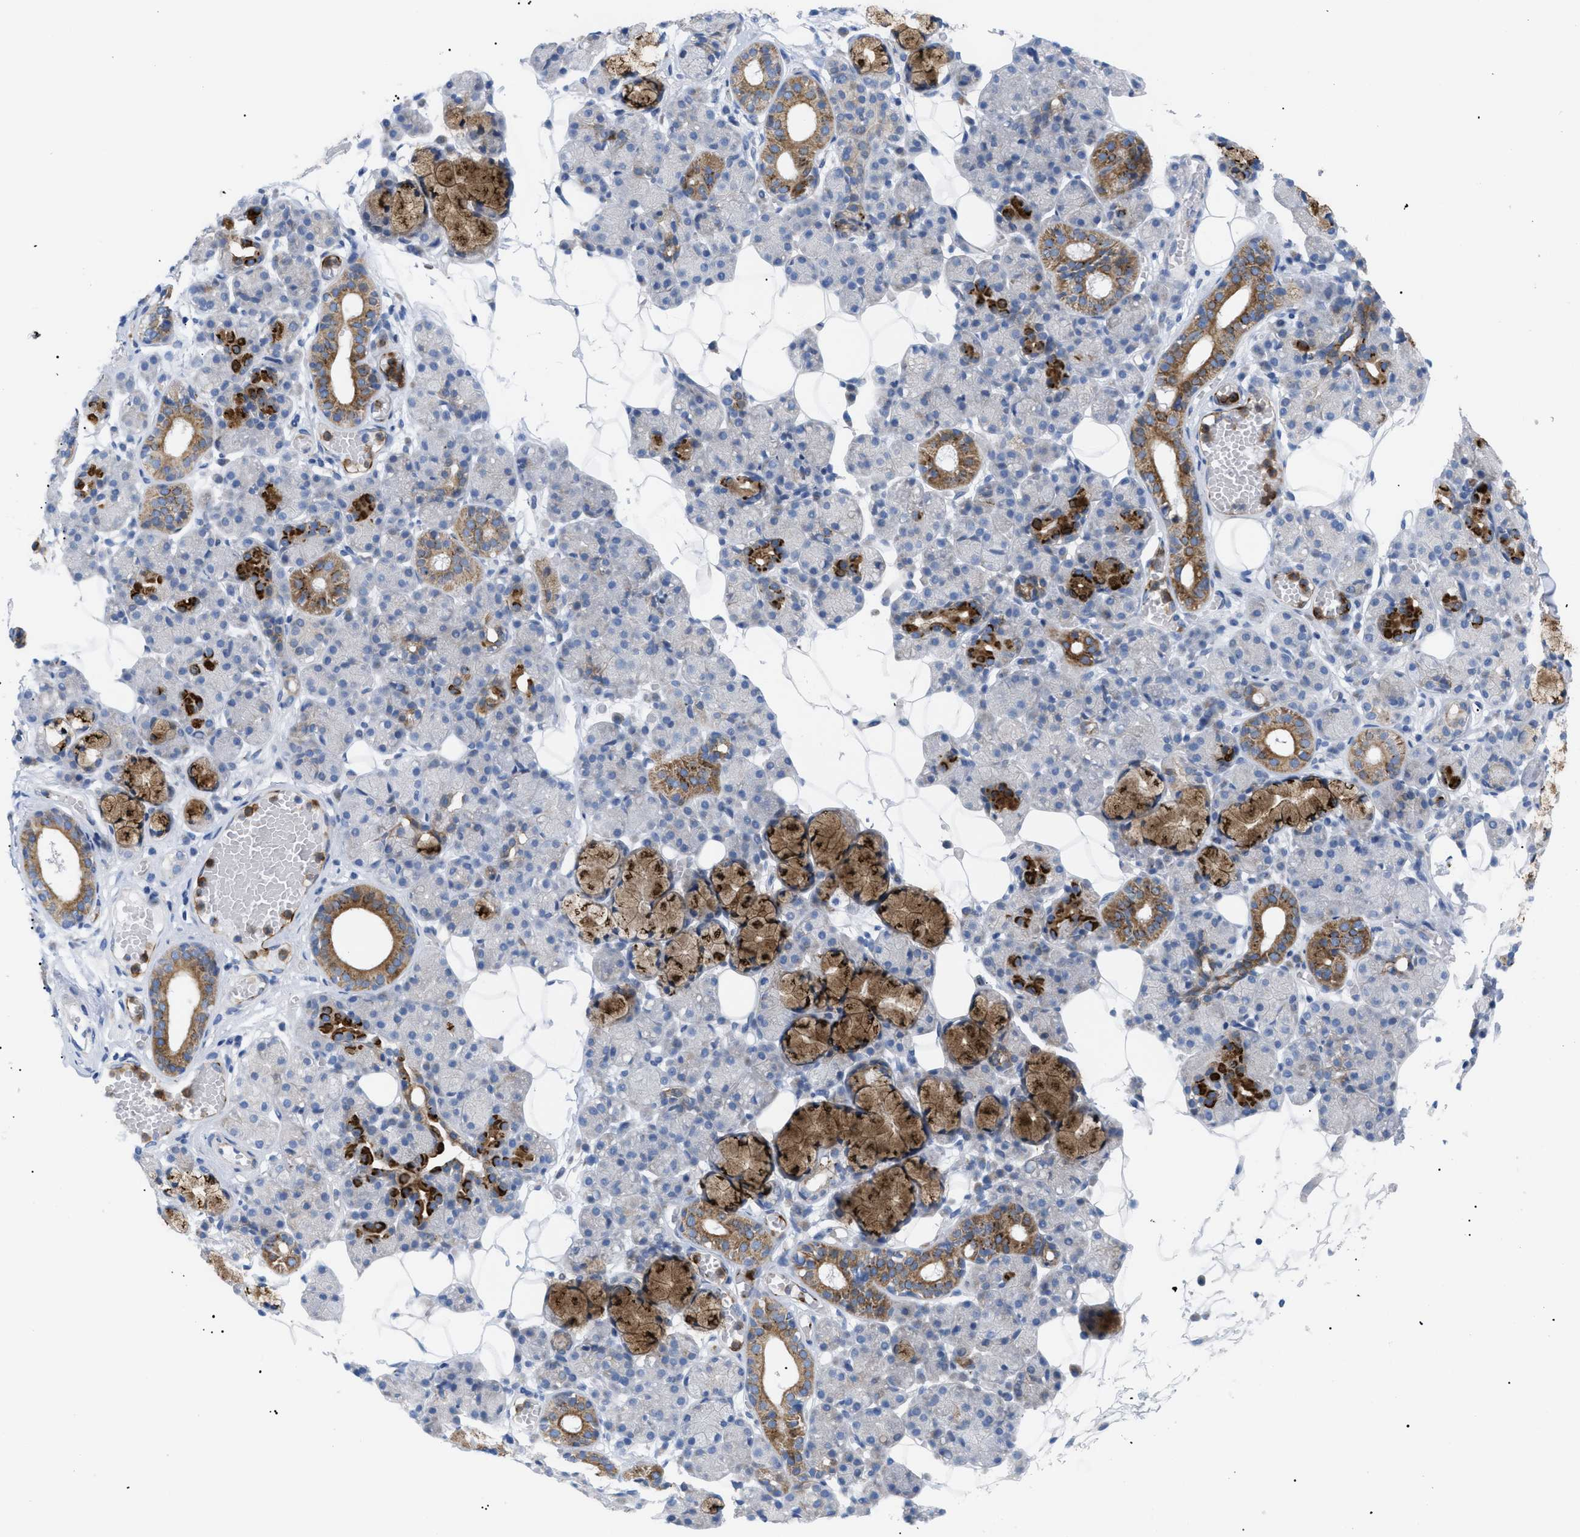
{"staining": {"intensity": "moderate", "quantity": "25%-75%", "location": "cytoplasmic/membranous"}, "tissue": "salivary gland", "cell_type": "Glandular cells", "image_type": "normal", "snomed": [{"axis": "morphology", "description": "Normal tissue, NOS"}, {"axis": "topography", "description": "Salivary gland"}], "caption": "DAB immunohistochemical staining of unremarkable salivary gland exhibits moderate cytoplasmic/membranous protein positivity in approximately 25%-75% of glandular cells.", "gene": "TMEM17", "patient": {"sex": "male", "age": 63}}